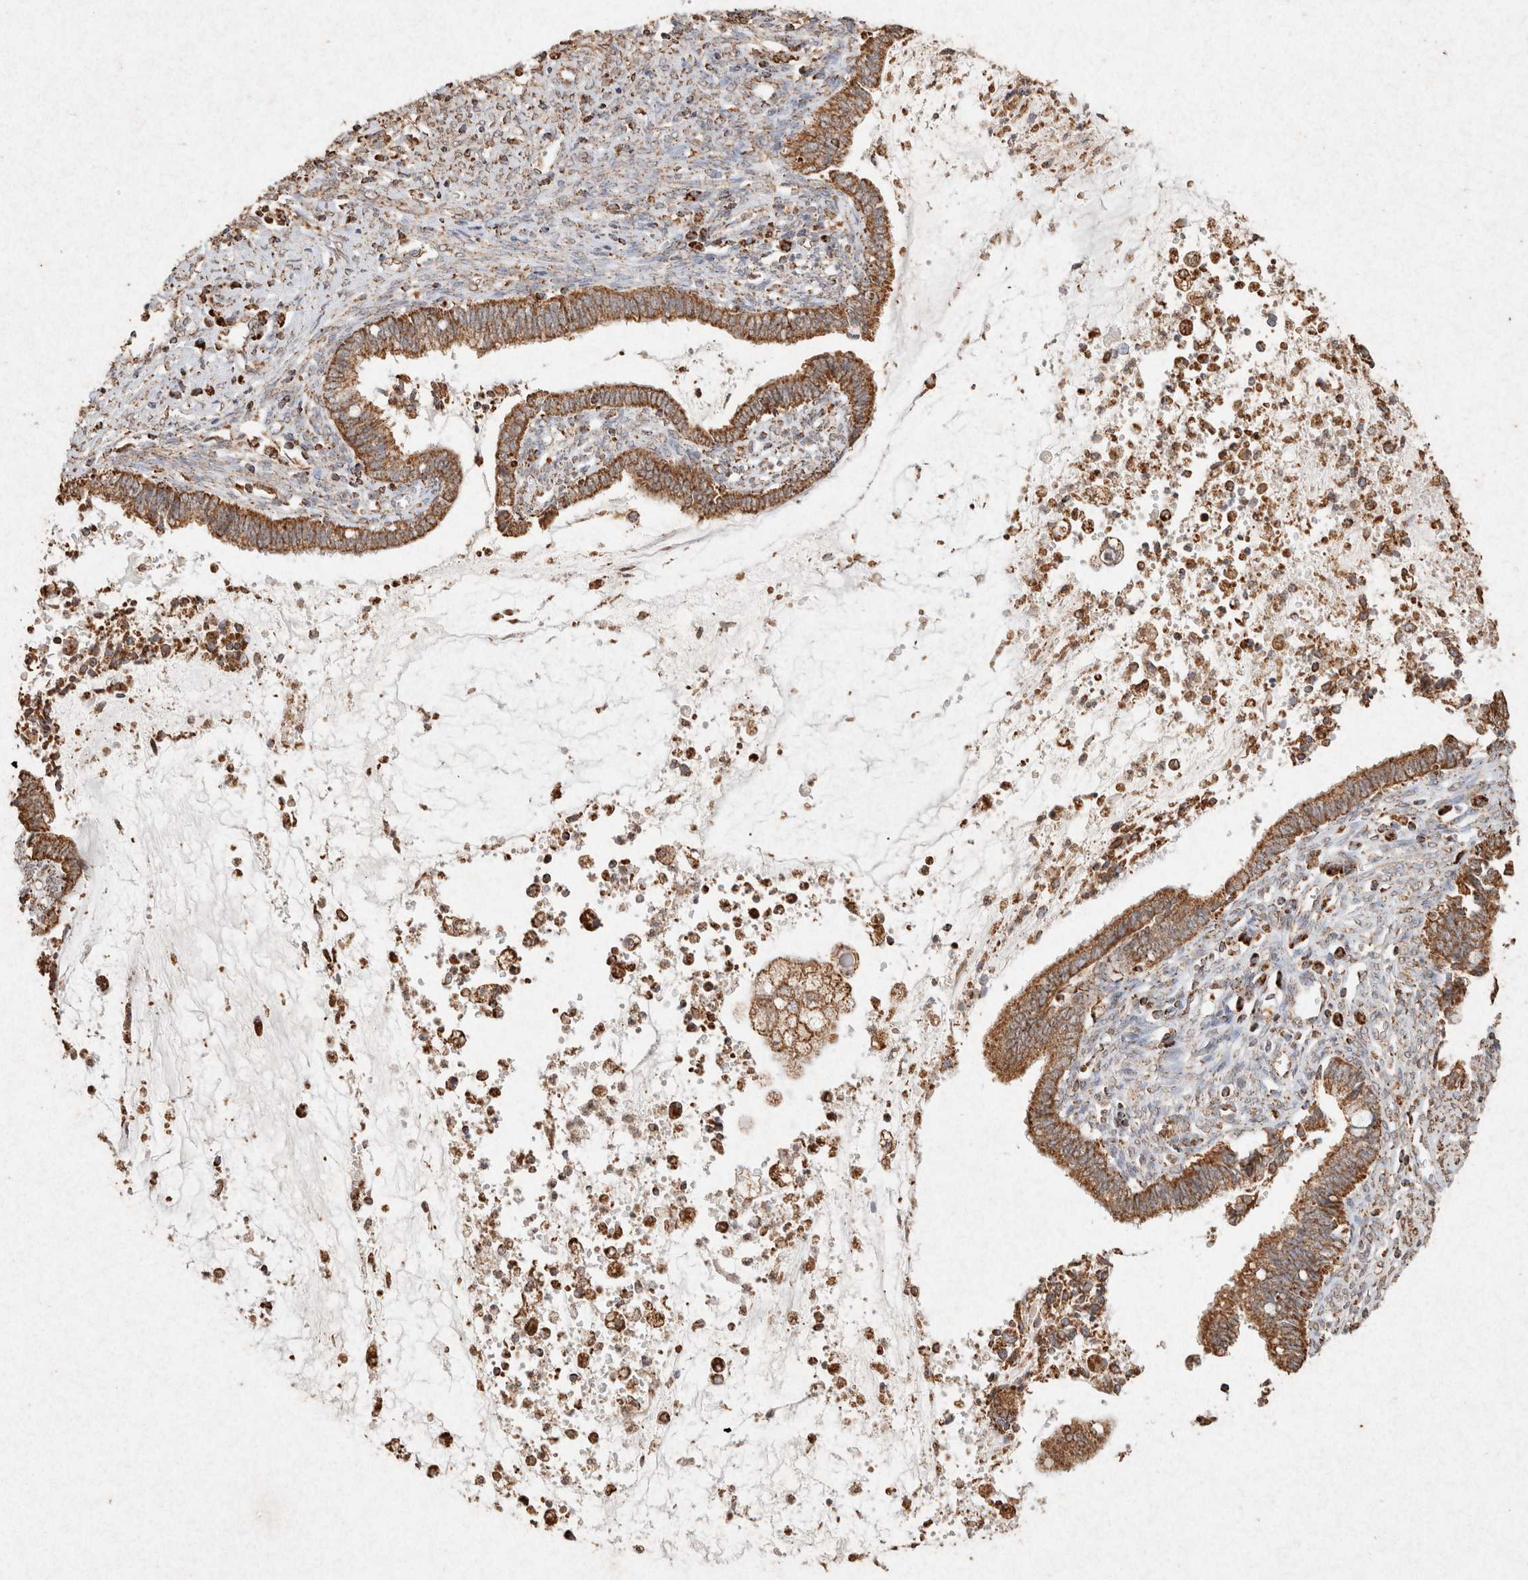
{"staining": {"intensity": "strong", "quantity": ">75%", "location": "cytoplasmic/membranous"}, "tissue": "cervical cancer", "cell_type": "Tumor cells", "image_type": "cancer", "snomed": [{"axis": "morphology", "description": "Adenocarcinoma, NOS"}, {"axis": "topography", "description": "Cervix"}], "caption": "Cervical cancer stained with a protein marker demonstrates strong staining in tumor cells.", "gene": "SDC2", "patient": {"sex": "female", "age": 44}}